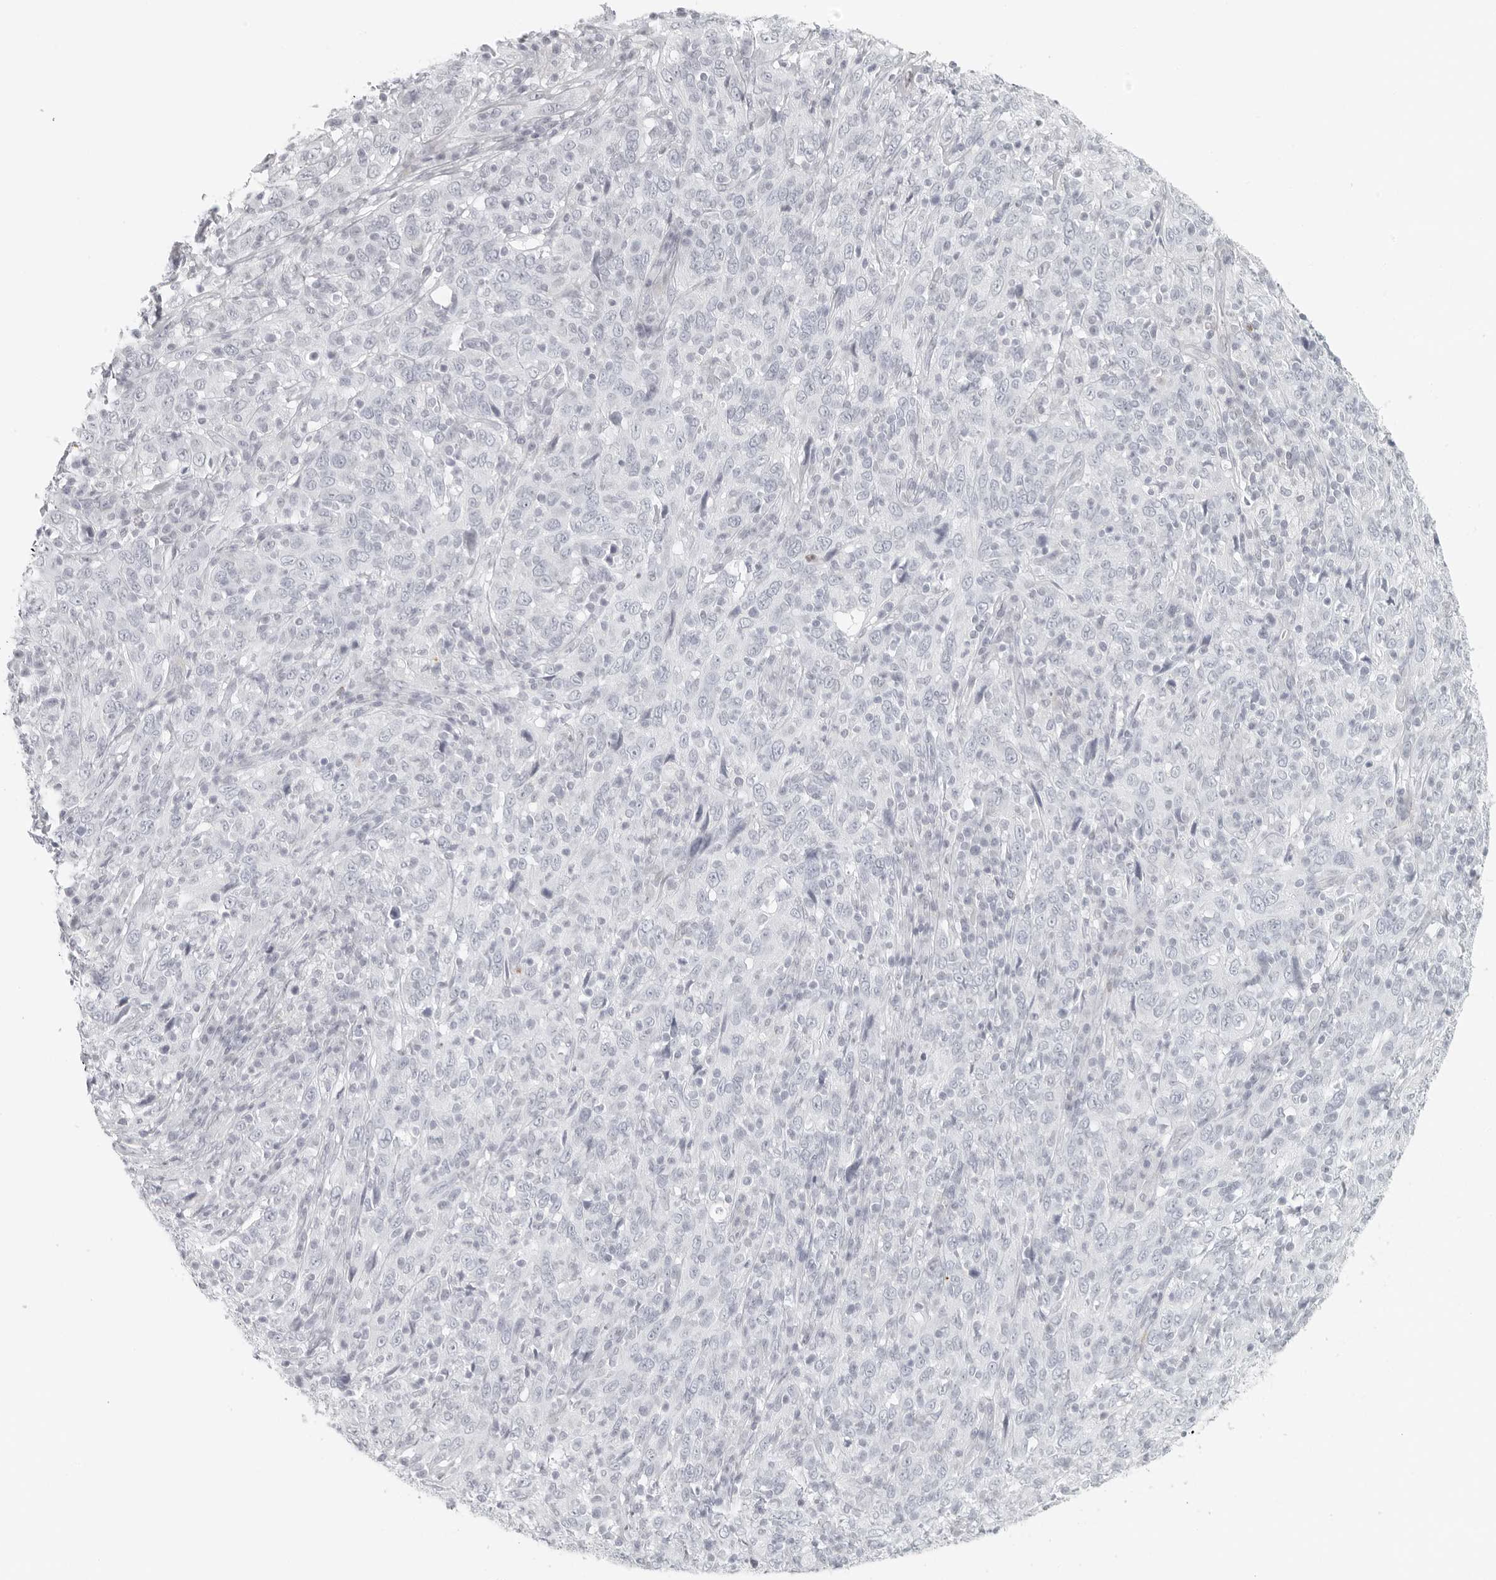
{"staining": {"intensity": "negative", "quantity": "none", "location": "none"}, "tissue": "cervical cancer", "cell_type": "Tumor cells", "image_type": "cancer", "snomed": [{"axis": "morphology", "description": "Squamous cell carcinoma, NOS"}, {"axis": "topography", "description": "Cervix"}], "caption": "Immunohistochemistry (IHC) image of neoplastic tissue: human squamous cell carcinoma (cervical) stained with DAB displays no significant protein expression in tumor cells.", "gene": "RPS6KC1", "patient": {"sex": "female", "age": 46}}